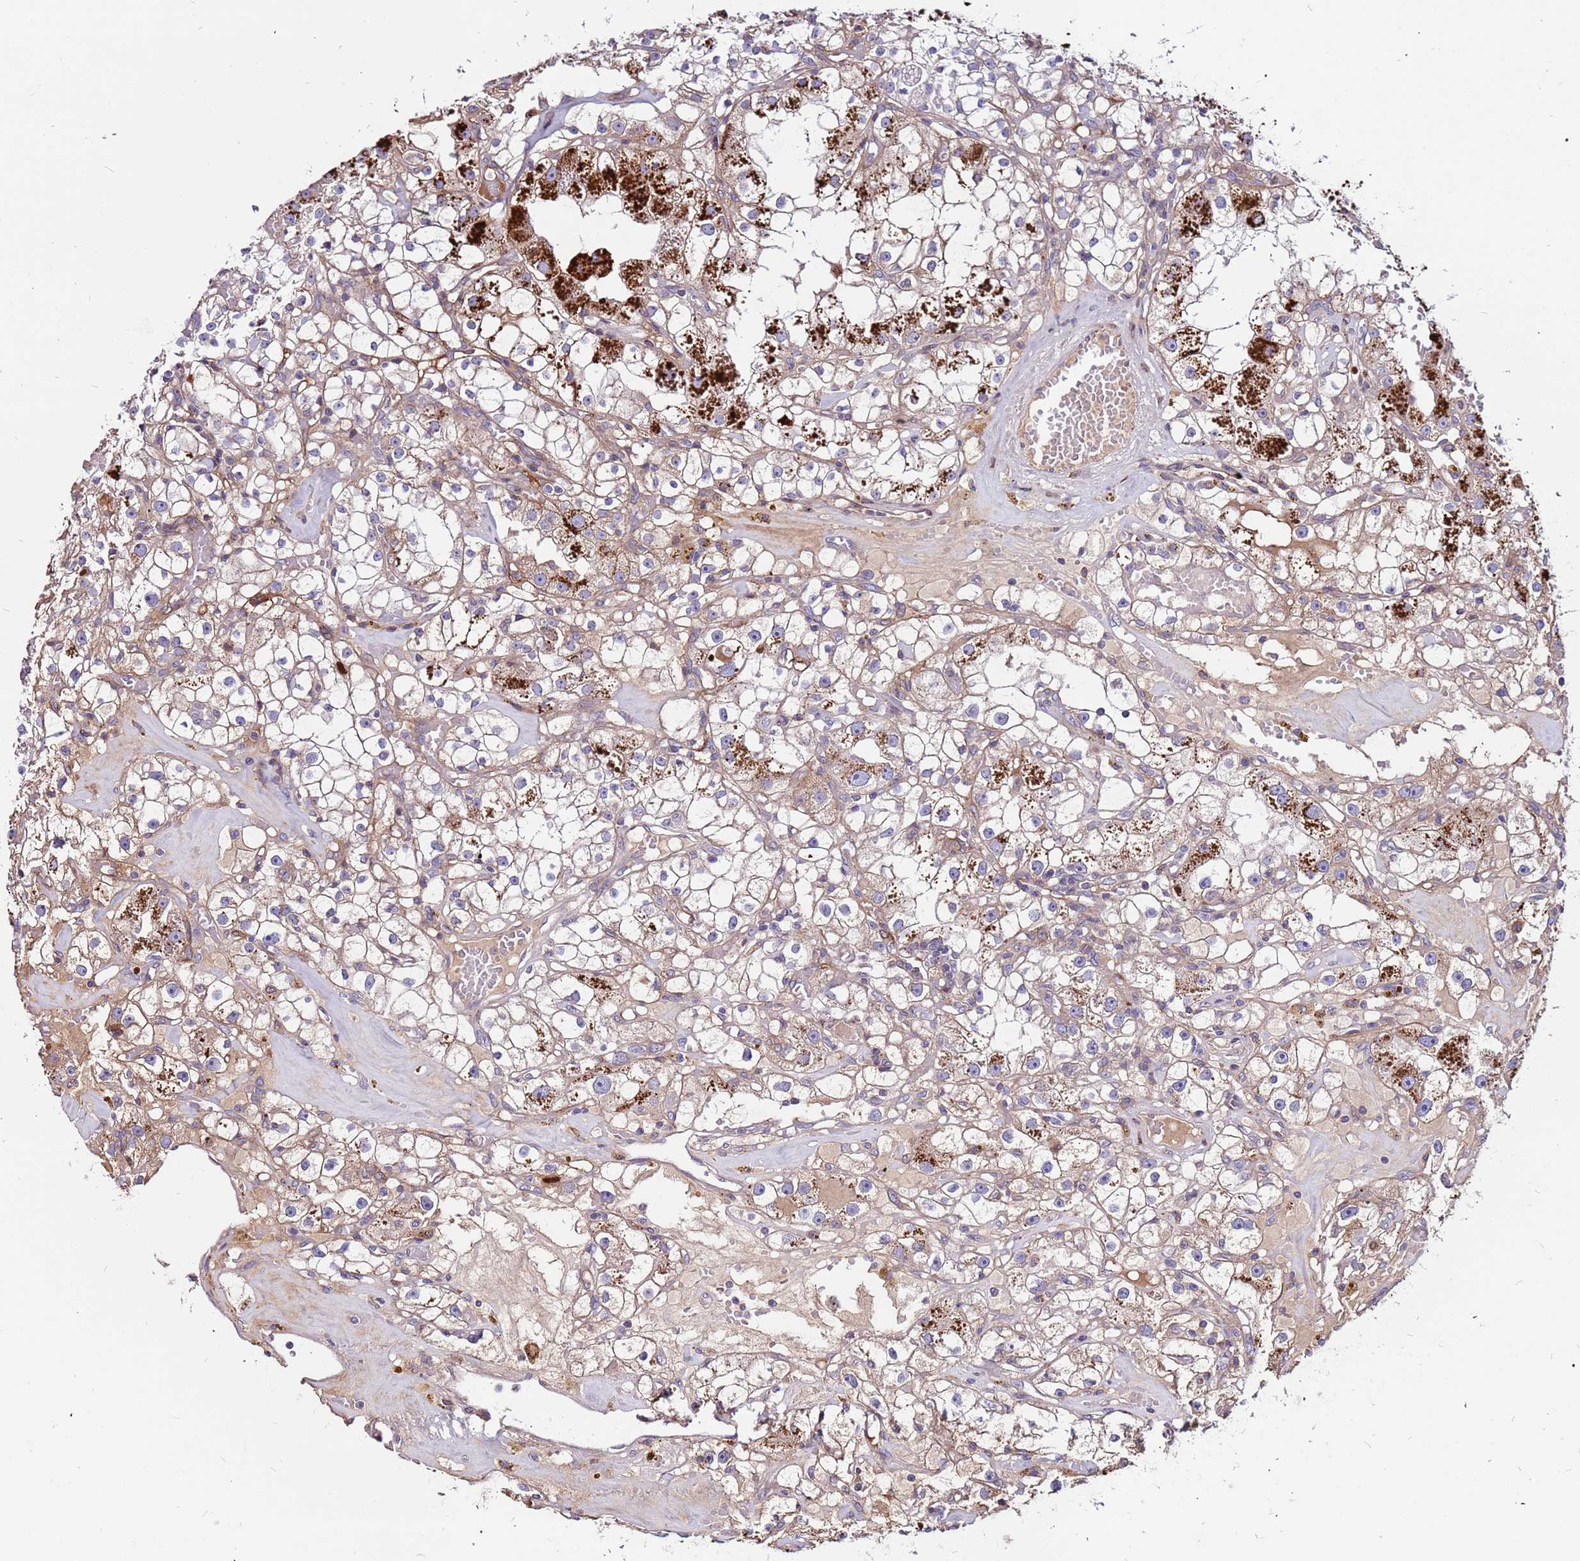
{"staining": {"intensity": "weak", "quantity": "25%-75%", "location": "cytoplasmic/membranous"}, "tissue": "renal cancer", "cell_type": "Tumor cells", "image_type": "cancer", "snomed": [{"axis": "morphology", "description": "Adenocarcinoma, NOS"}, {"axis": "topography", "description": "Kidney"}], "caption": "Protein expression analysis of renal adenocarcinoma demonstrates weak cytoplasmic/membranous positivity in about 25%-75% of tumor cells. The staining is performed using DAB brown chromogen to label protein expression. The nuclei are counter-stained blue using hematoxylin.", "gene": "CCDC71", "patient": {"sex": "male", "age": 56}}